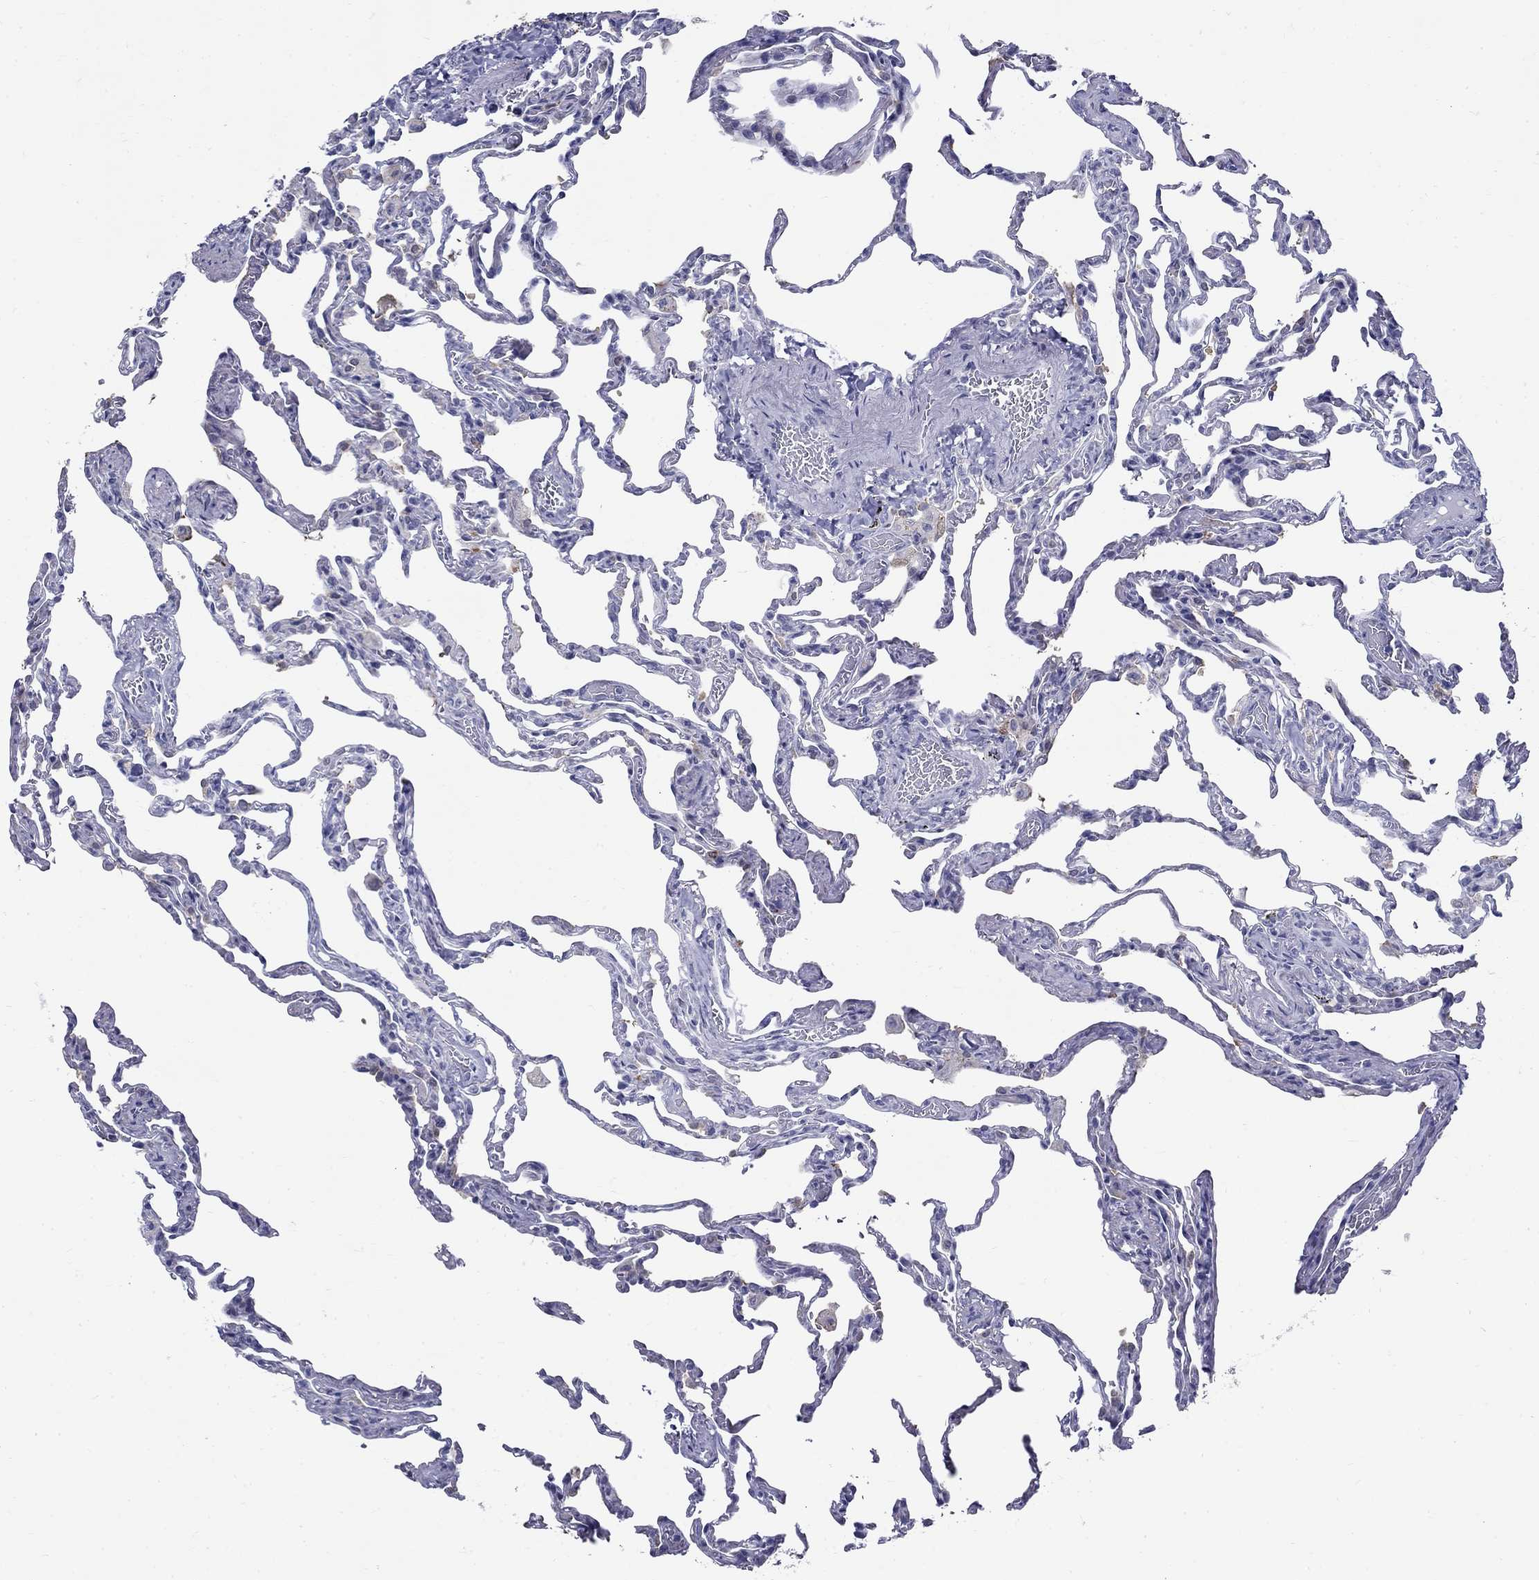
{"staining": {"intensity": "negative", "quantity": "none", "location": "none"}, "tissue": "lung", "cell_type": "Alveolar cells", "image_type": "normal", "snomed": [{"axis": "morphology", "description": "Normal tissue, NOS"}, {"axis": "topography", "description": "Lung"}], "caption": "Alveolar cells are negative for protein expression in unremarkable human lung. (Stains: DAB (3,3'-diaminobenzidine) immunohistochemistry with hematoxylin counter stain, Microscopy: brightfield microscopy at high magnification).", "gene": "C4orf19", "patient": {"sex": "female", "age": 43}}